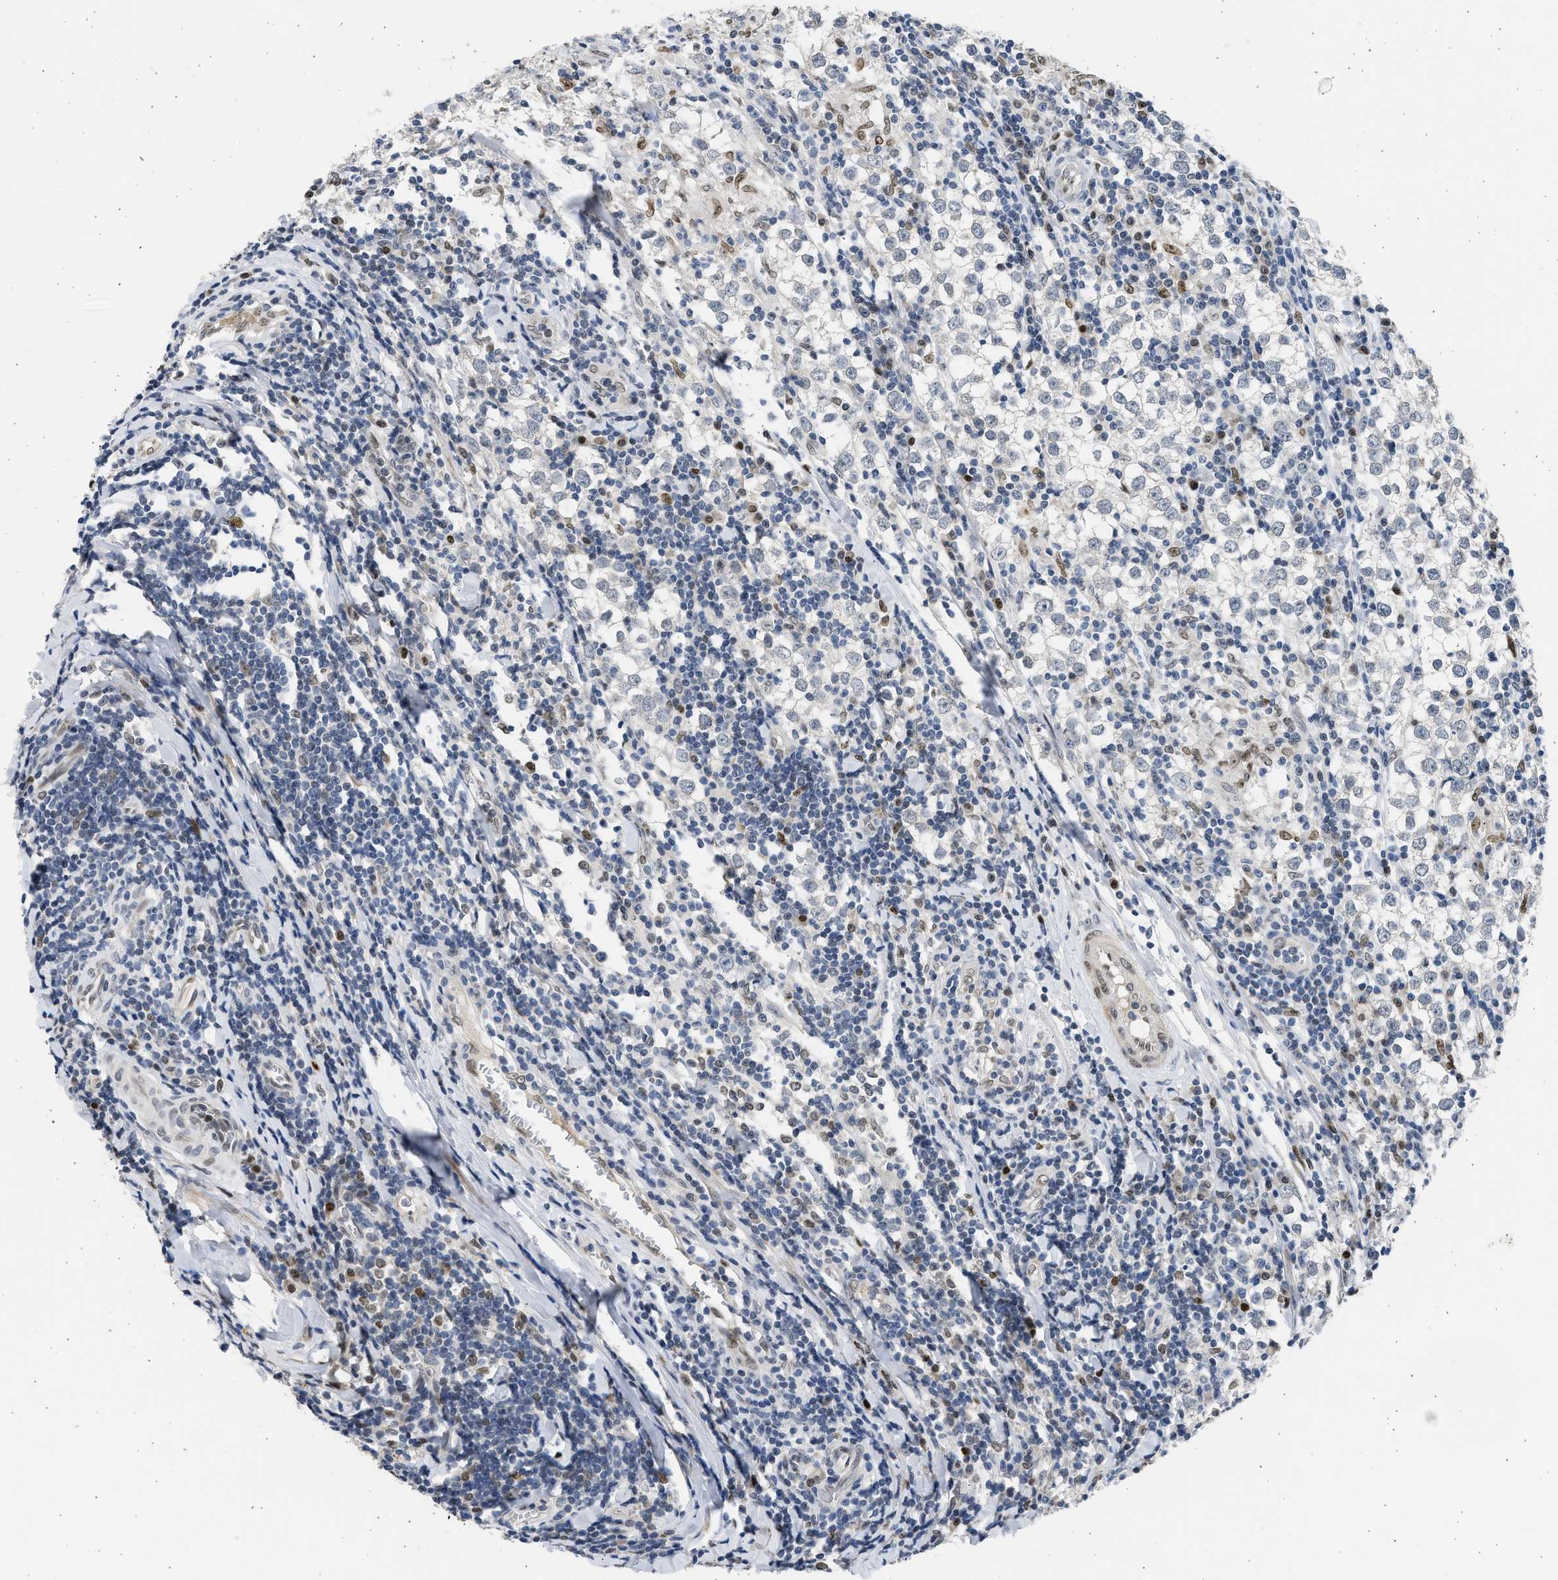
{"staining": {"intensity": "negative", "quantity": "none", "location": "none"}, "tissue": "testis cancer", "cell_type": "Tumor cells", "image_type": "cancer", "snomed": [{"axis": "morphology", "description": "Seminoma, NOS"}, {"axis": "morphology", "description": "Carcinoma, Embryonal, NOS"}, {"axis": "topography", "description": "Testis"}], "caption": "DAB immunohistochemical staining of testis seminoma shows no significant expression in tumor cells.", "gene": "HMGN3", "patient": {"sex": "male", "age": 36}}